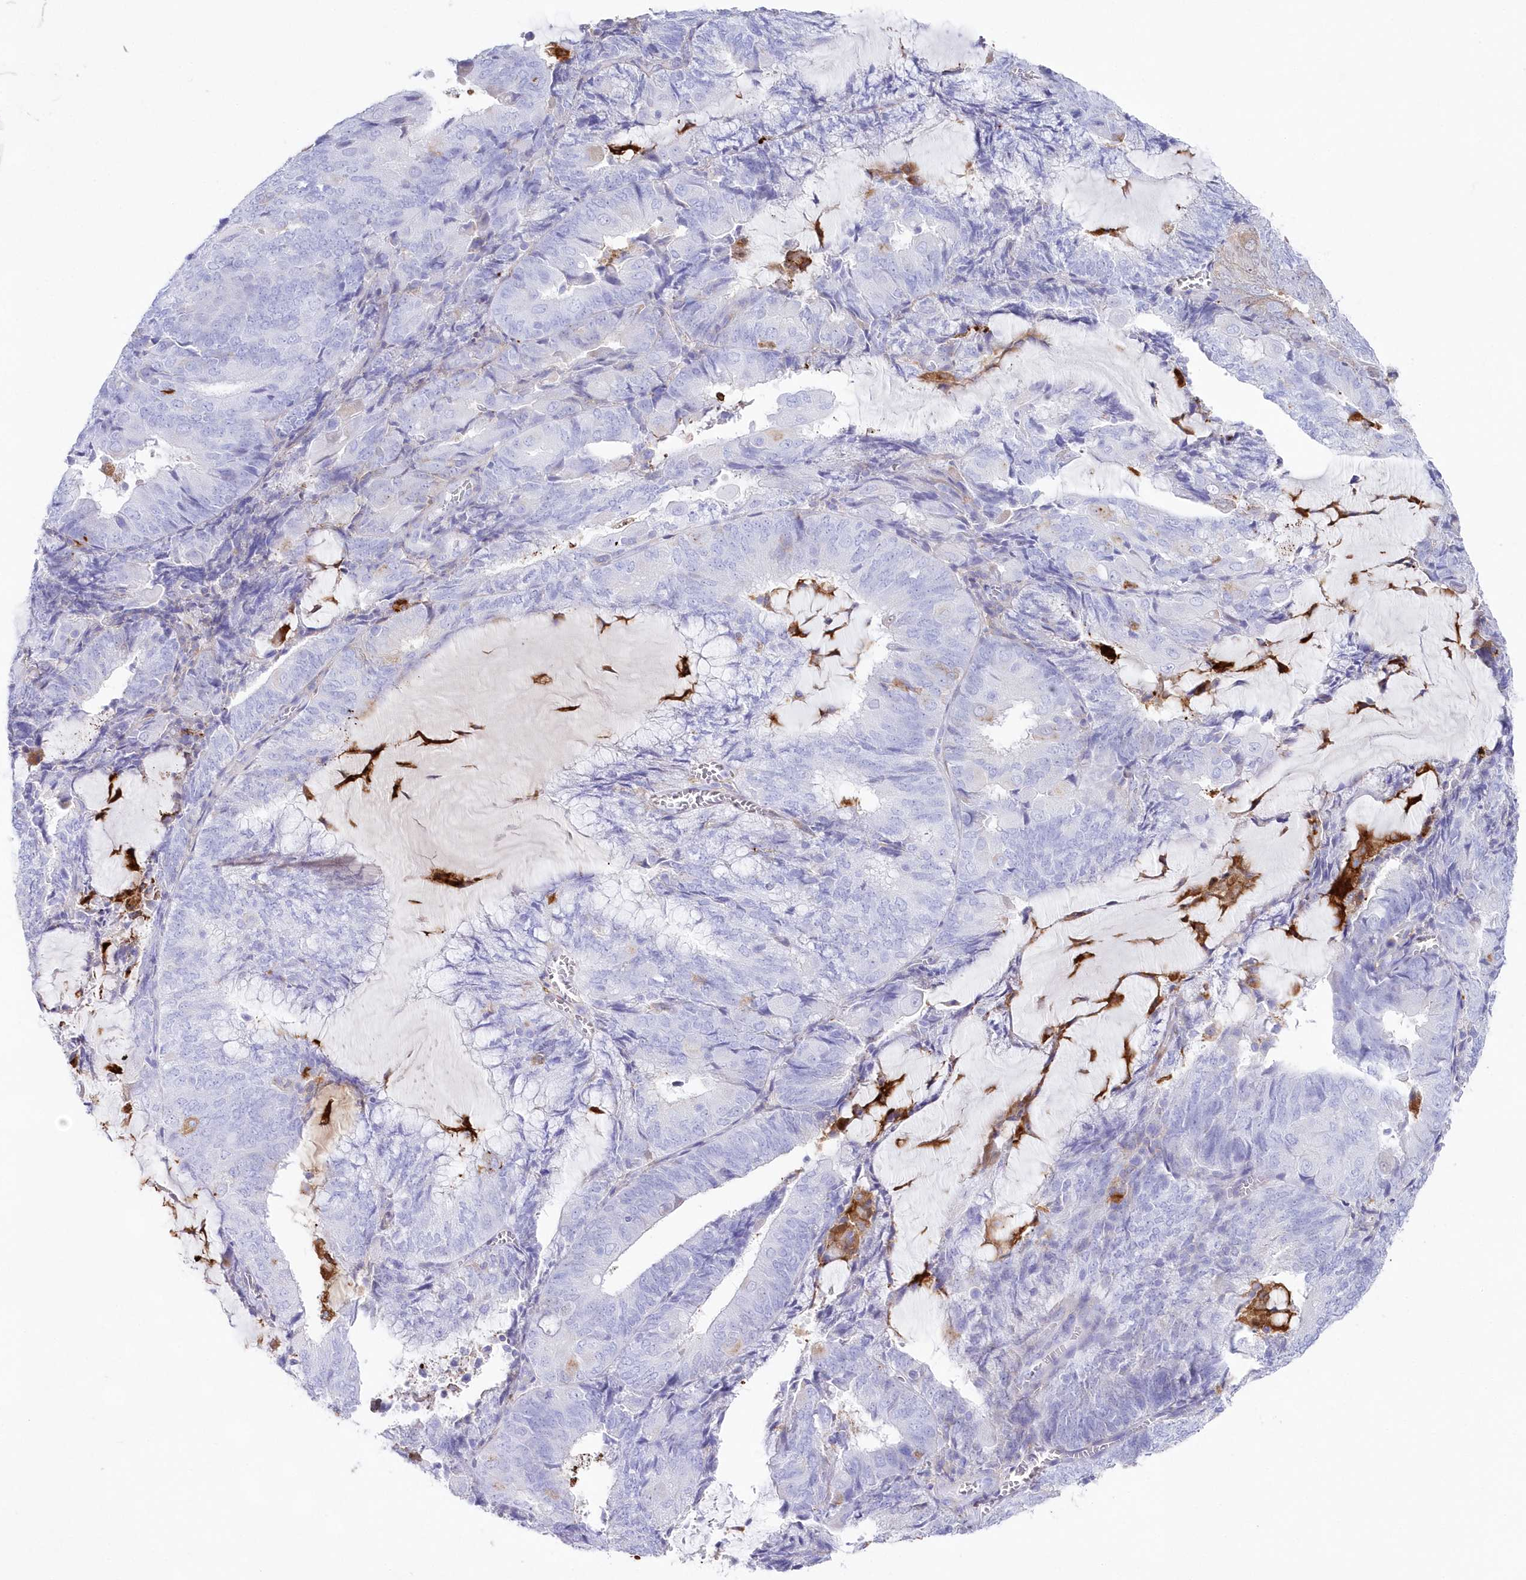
{"staining": {"intensity": "negative", "quantity": "none", "location": "none"}, "tissue": "endometrial cancer", "cell_type": "Tumor cells", "image_type": "cancer", "snomed": [{"axis": "morphology", "description": "Adenocarcinoma, NOS"}, {"axis": "topography", "description": "Endometrium"}], "caption": "DAB immunohistochemical staining of human adenocarcinoma (endometrial) reveals no significant expression in tumor cells. (IHC, brightfield microscopy, high magnification).", "gene": "DNAJC19", "patient": {"sex": "female", "age": 81}}